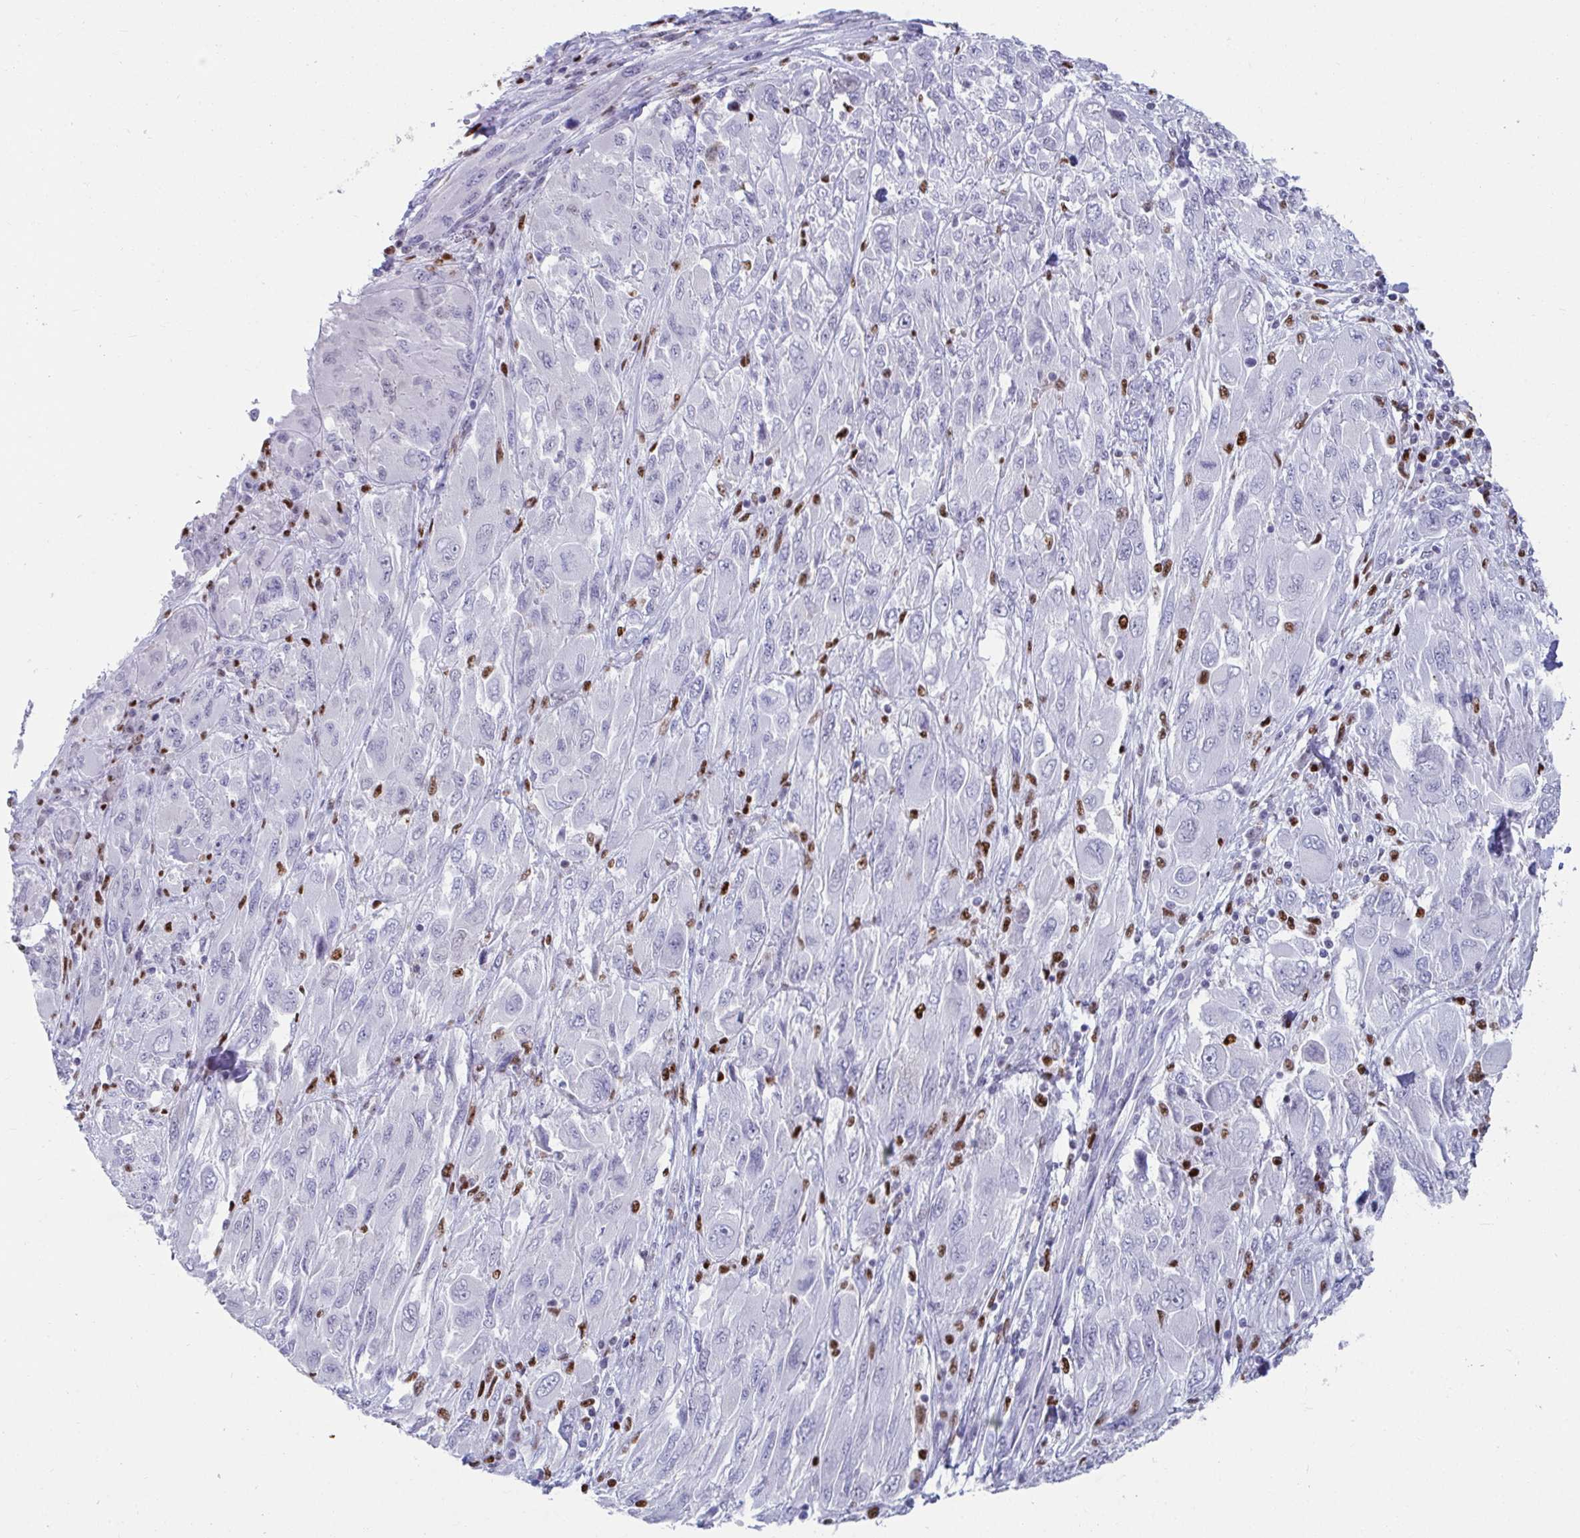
{"staining": {"intensity": "negative", "quantity": "none", "location": "none"}, "tissue": "melanoma", "cell_type": "Tumor cells", "image_type": "cancer", "snomed": [{"axis": "morphology", "description": "Malignant melanoma, NOS"}, {"axis": "topography", "description": "Skin"}], "caption": "Tumor cells are negative for brown protein staining in melanoma.", "gene": "ZNF586", "patient": {"sex": "female", "age": 91}}